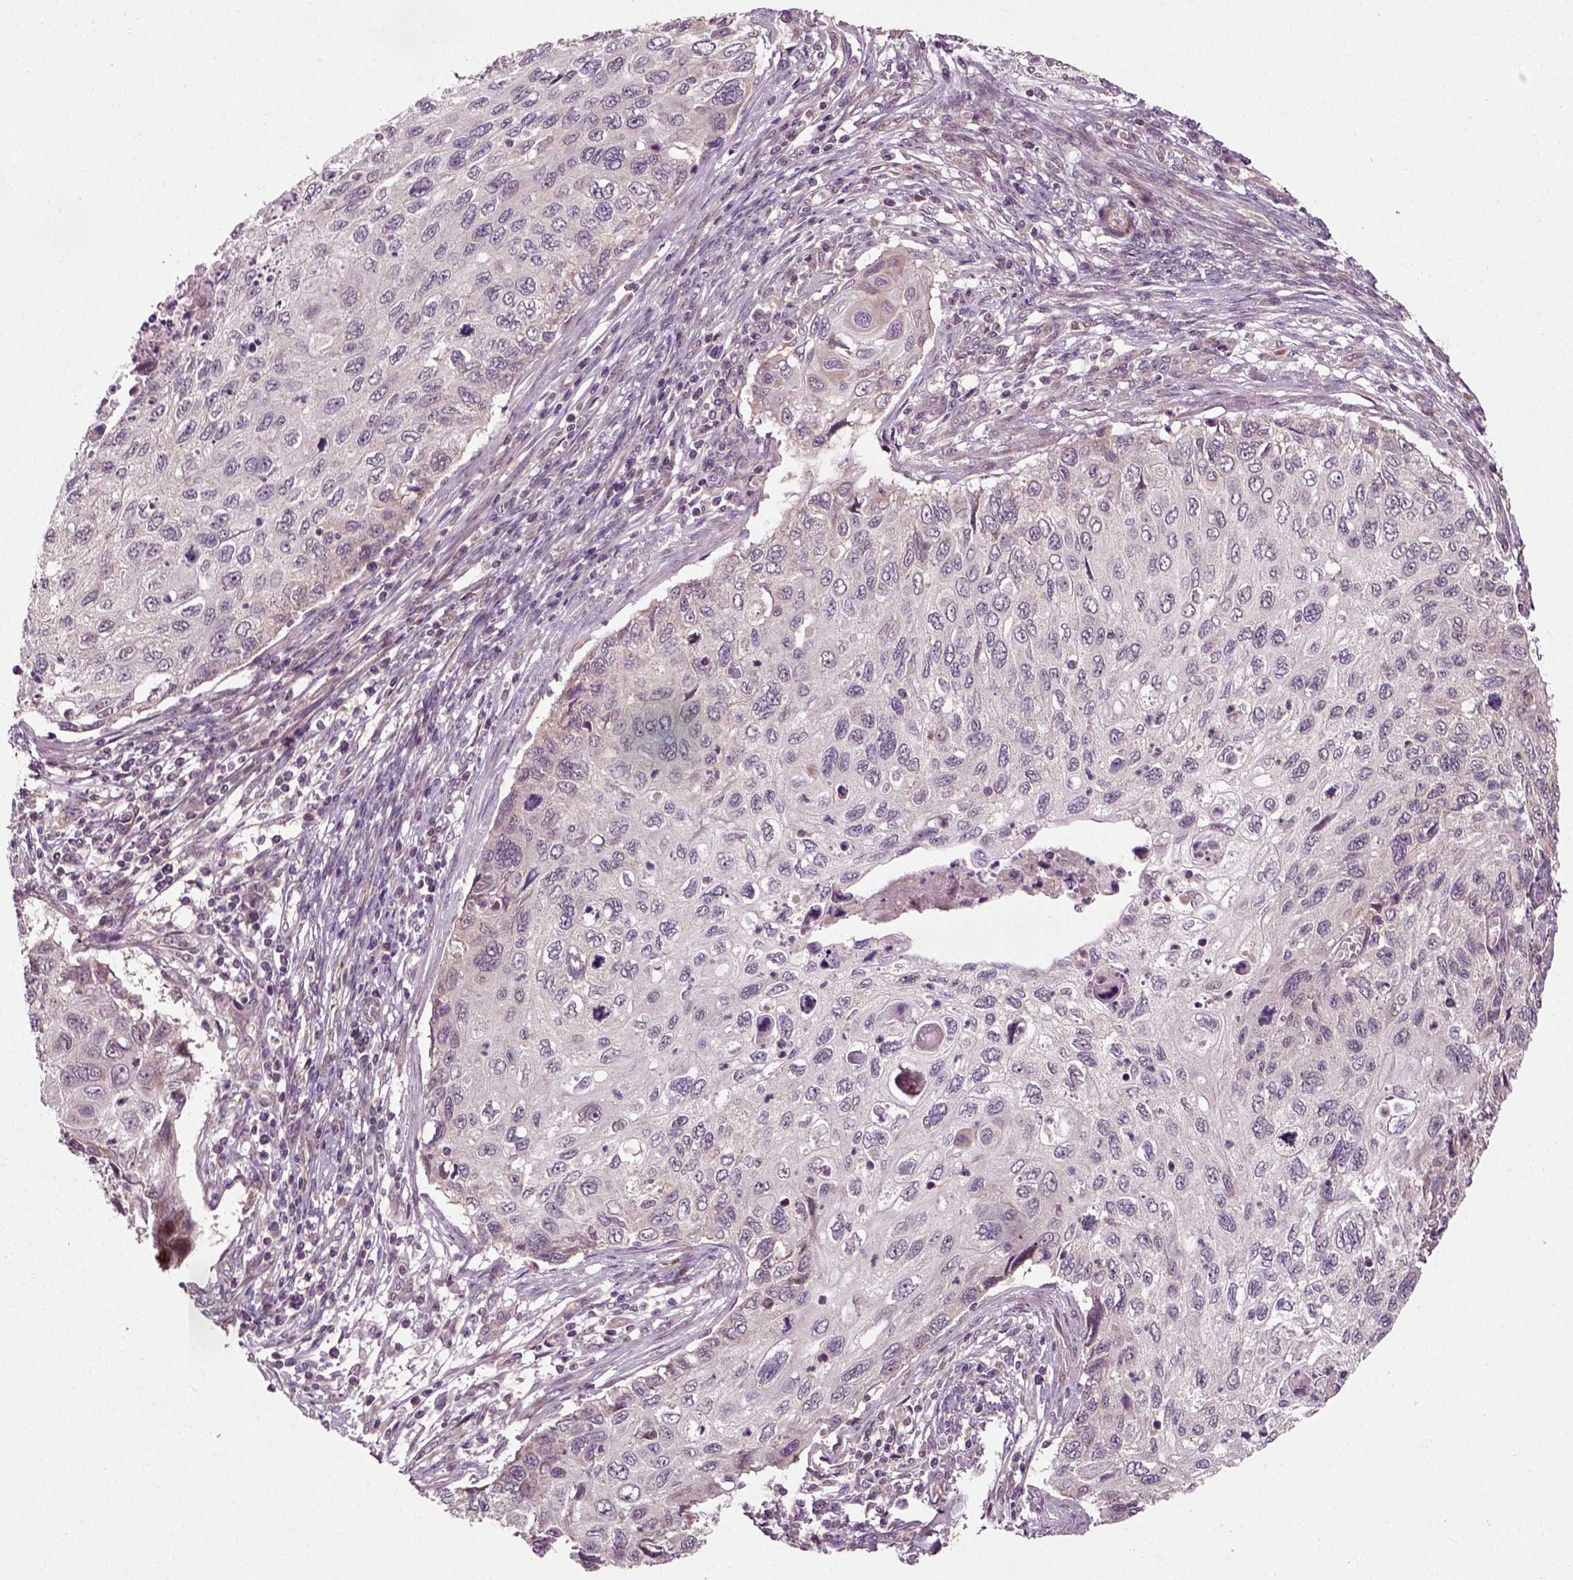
{"staining": {"intensity": "negative", "quantity": "none", "location": "none"}, "tissue": "cervical cancer", "cell_type": "Tumor cells", "image_type": "cancer", "snomed": [{"axis": "morphology", "description": "Squamous cell carcinoma, NOS"}, {"axis": "topography", "description": "Cervix"}], "caption": "Photomicrograph shows no protein positivity in tumor cells of cervical cancer tissue. (Stains: DAB (3,3'-diaminobenzidine) immunohistochemistry with hematoxylin counter stain, Microscopy: brightfield microscopy at high magnification).", "gene": "PLCD3", "patient": {"sex": "female", "age": 70}}